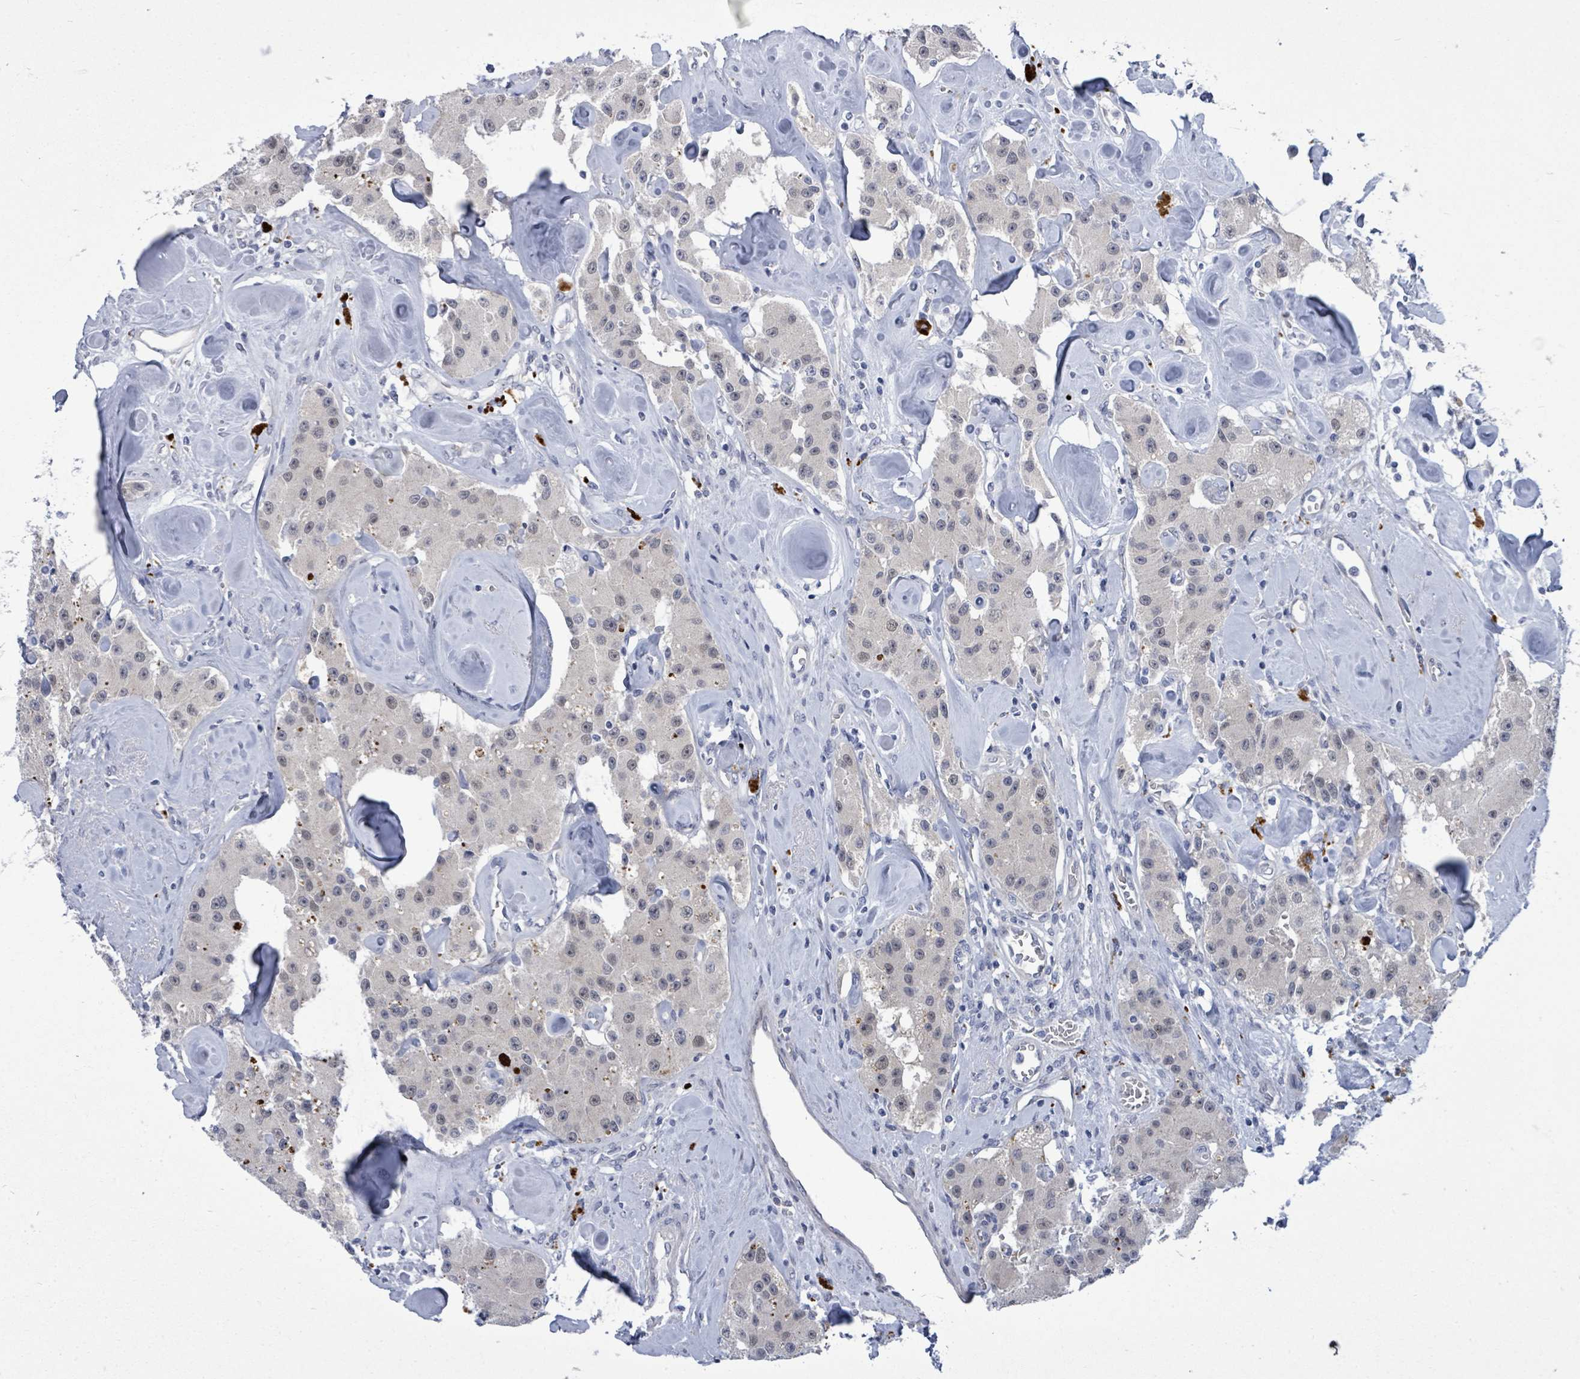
{"staining": {"intensity": "negative", "quantity": "none", "location": "none"}, "tissue": "carcinoid", "cell_type": "Tumor cells", "image_type": "cancer", "snomed": [{"axis": "morphology", "description": "Carcinoid, malignant, NOS"}, {"axis": "topography", "description": "Pancreas"}], "caption": "Immunohistochemistry micrograph of human carcinoid stained for a protein (brown), which exhibits no positivity in tumor cells.", "gene": "CT45A5", "patient": {"sex": "male", "age": 41}}